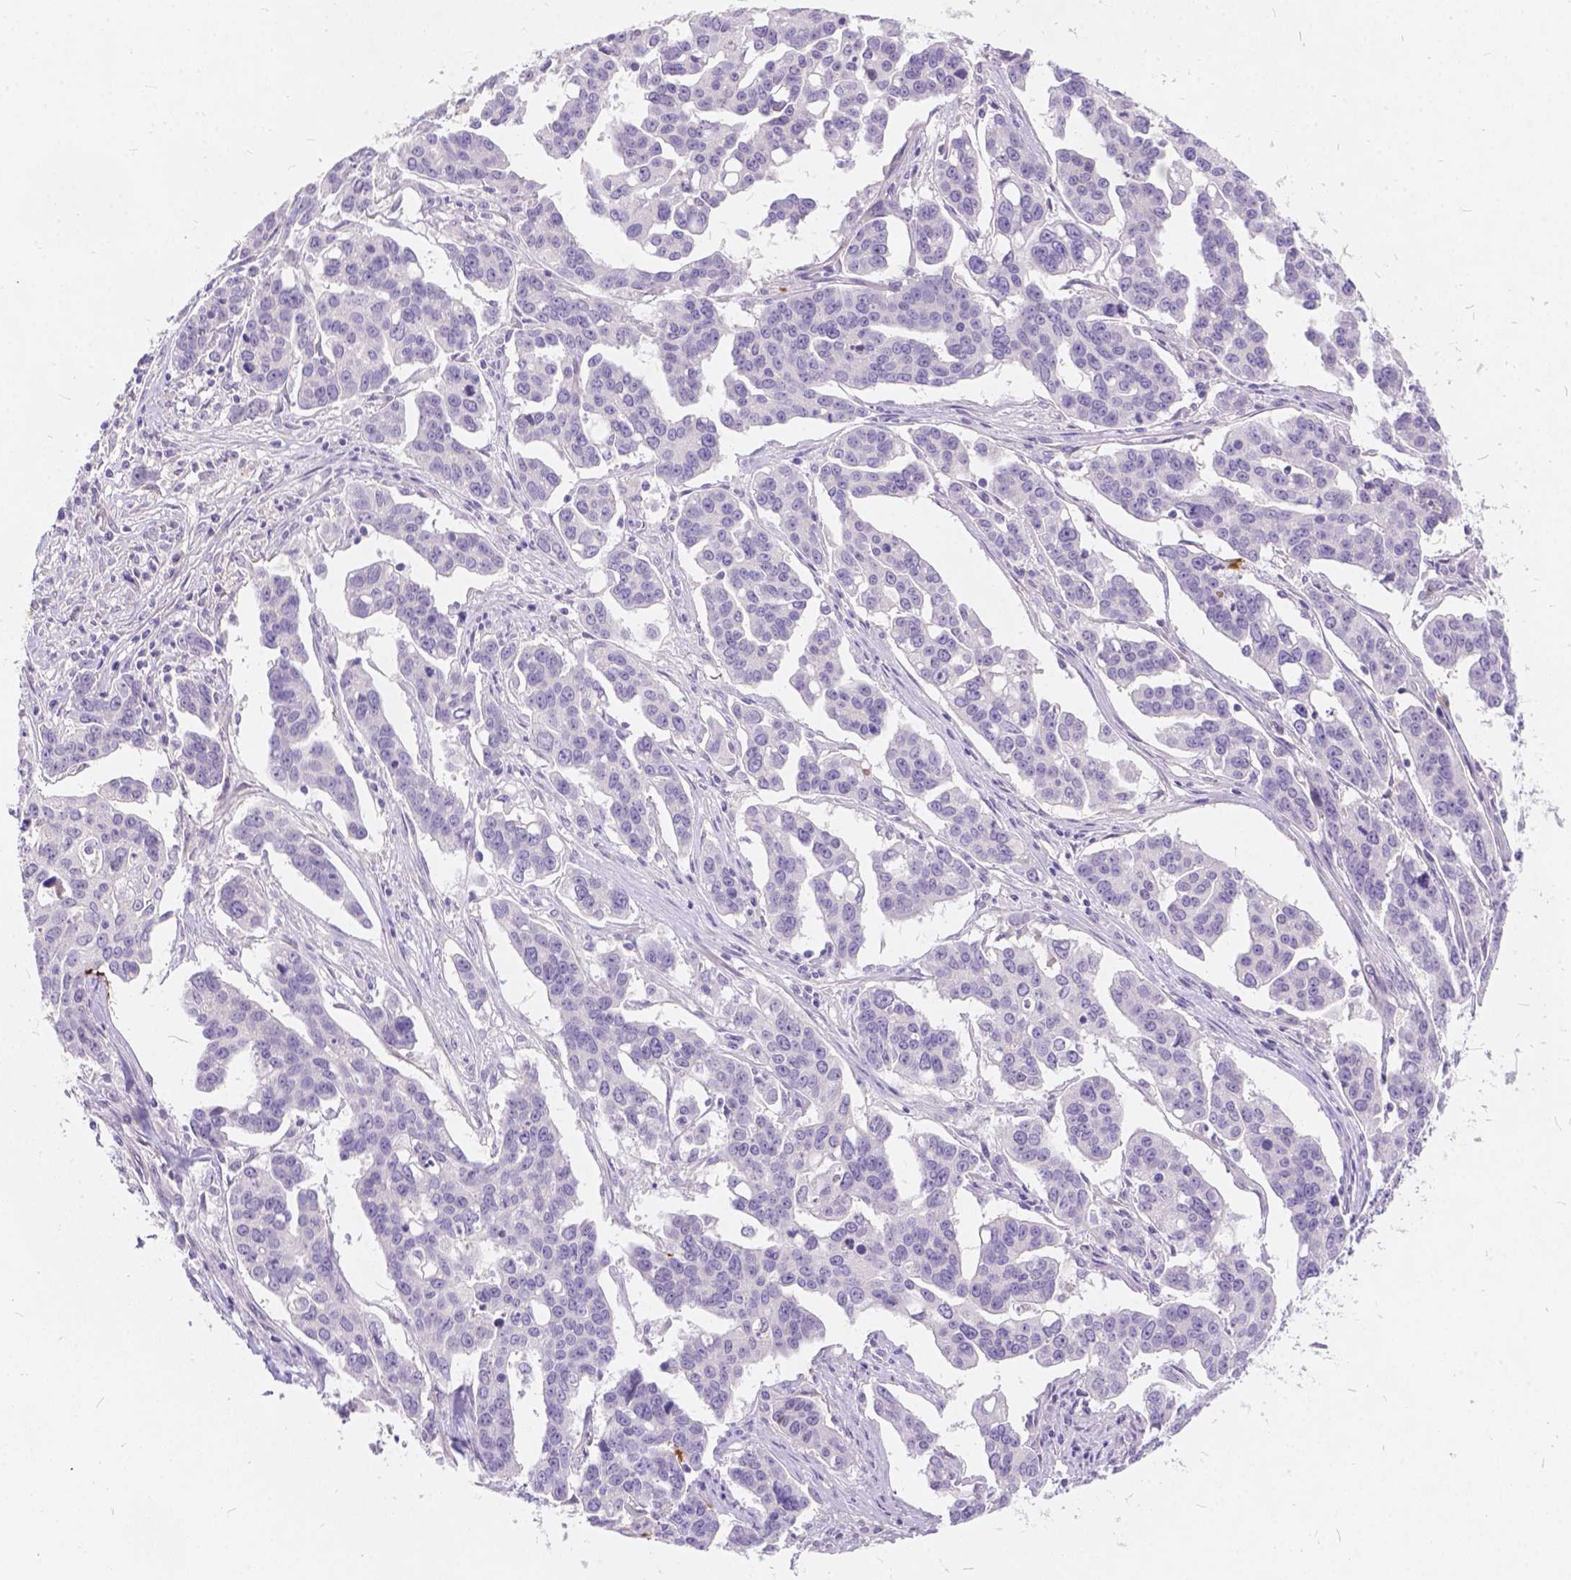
{"staining": {"intensity": "negative", "quantity": "none", "location": "none"}, "tissue": "ovarian cancer", "cell_type": "Tumor cells", "image_type": "cancer", "snomed": [{"axis": "morphology", "description": "Carcinoma, endometroid"}, {"axis": "topography", "description": "Ovary"}], "caption": "Immunohistochemistry (IHC) histopathology image of human endometroid carcinoma (ovarian) stained for a protein (brown), which shows no staining in tumor cells.", "gene": "PEX11G", "patient": {"sex": "female", "age": 78}}